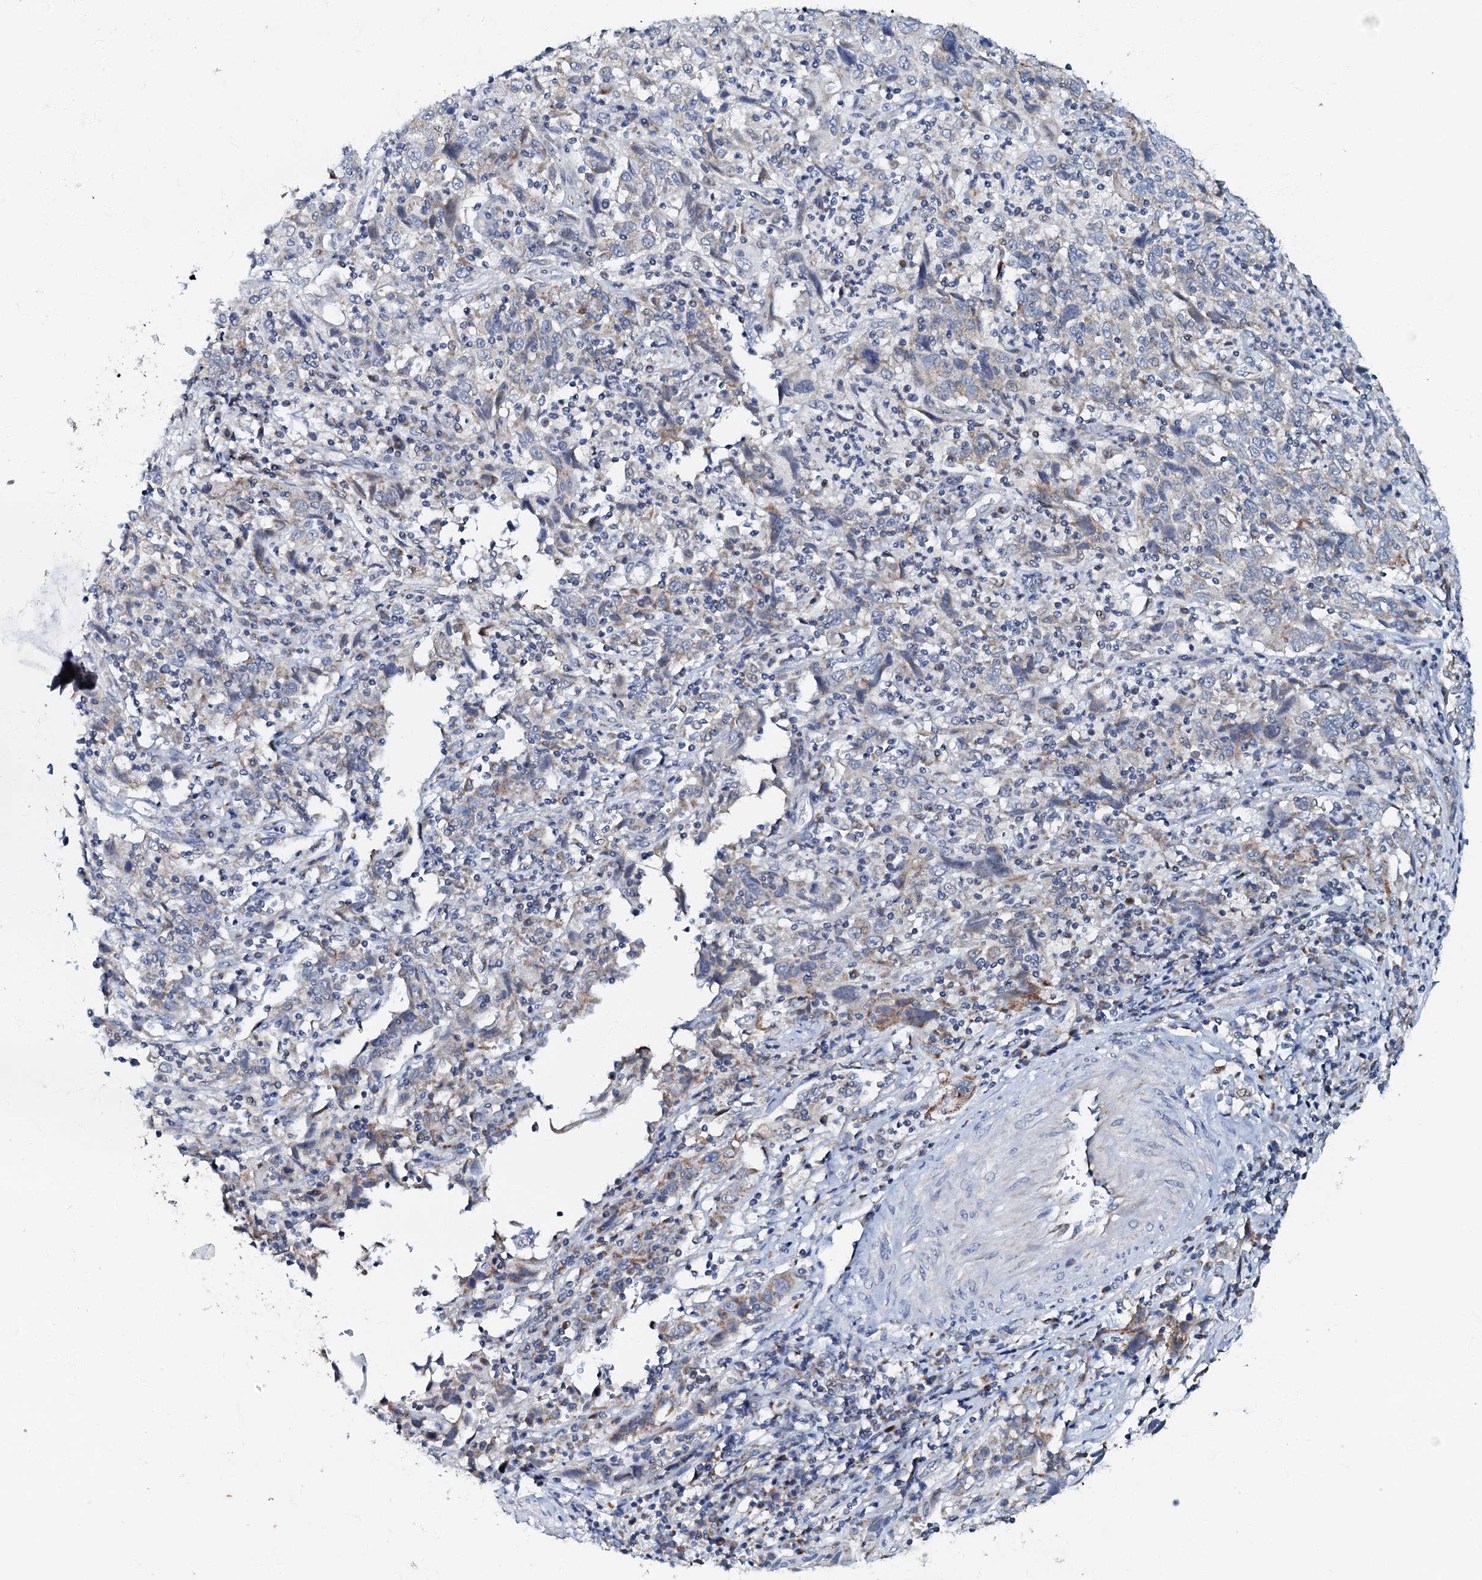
{"staining": {"intensity": "weak", "quantity": "<25%", "location": "cytoplasmic/membranous"}, "tissue": "cervical cancer", "cell_type": "Tumor cells", "image_type": "cancer", "snomed": [{"axis": "morphology", "description": "Squamous cell carcinoma, NOS"}, {"axis": "topography", "description": "Cervix"}], "caption": "High power microscopy histopathology image of an IHC histopathology image of cervical squamous cell carcinoma, revealing no significant expression in tumor cells. (DAB immunohistochemistry, high magnification).", "gene": "MRPL51", "patient": {"sex": "female", "age": 46}}